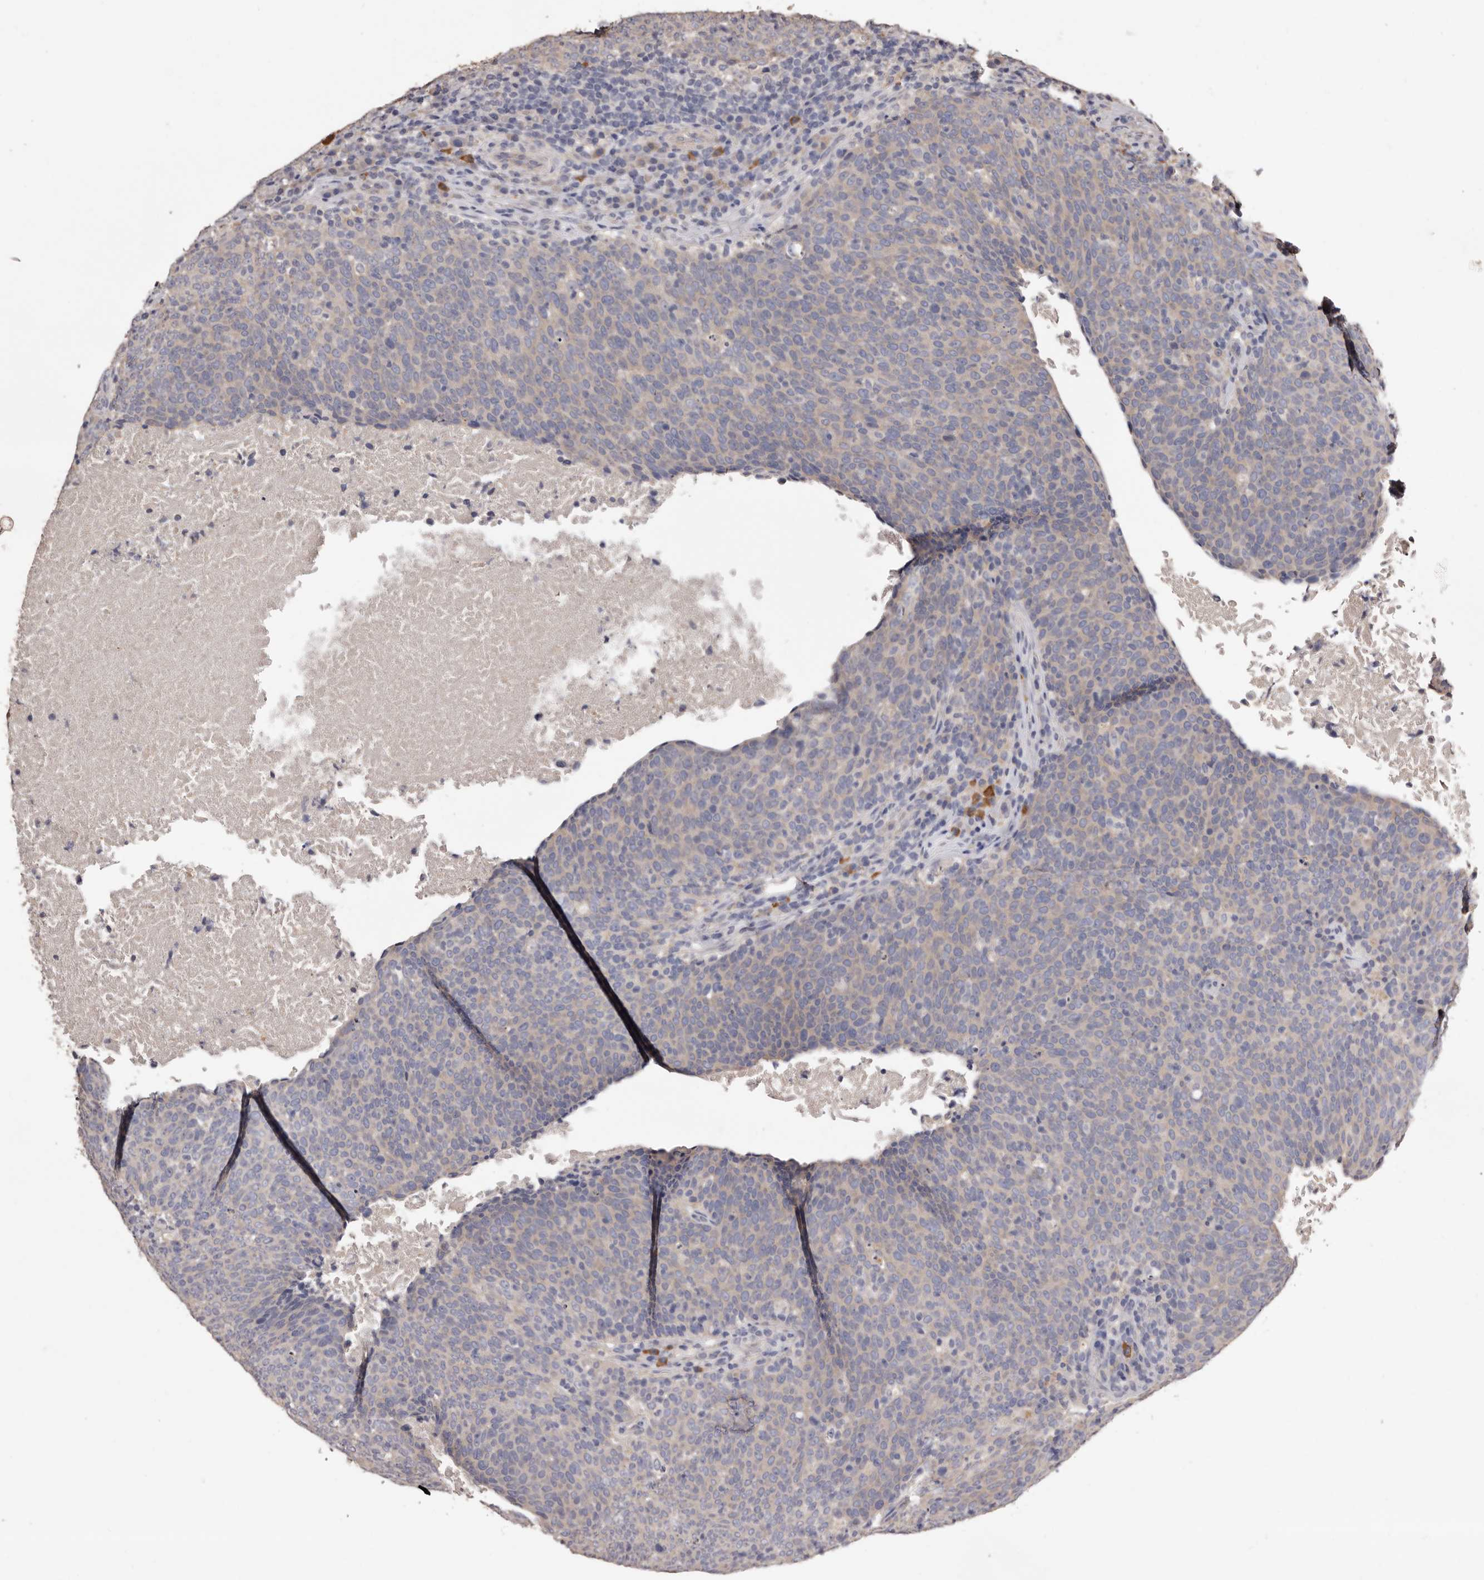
{"staining": {"intensity": "negative", "quantity": "none", "location": "none"}, "tissue": "head and neck cancer", "cell_type": "Tumor cells", "image_type": "cancer", "snomed": [{"axis": "morphology", "description": "Squamous cell carcinoma, NOS"}, {"axis": "morphology", "description": "Squamous cell carcinoma, metastatic, NOS"}, {"axis": "topography", "description": "Lymph node"}, {"axis": "topography", "description": "Head-Neck"}], "caption": "This is an immunohistochemistry (IHC) photomicrograph of human metastatic squamous cell carcinoma (head and neck). There is no staining in tumor cells.", "gene": "ETNK1", "patient": {"sex": "male", "age": 62}}